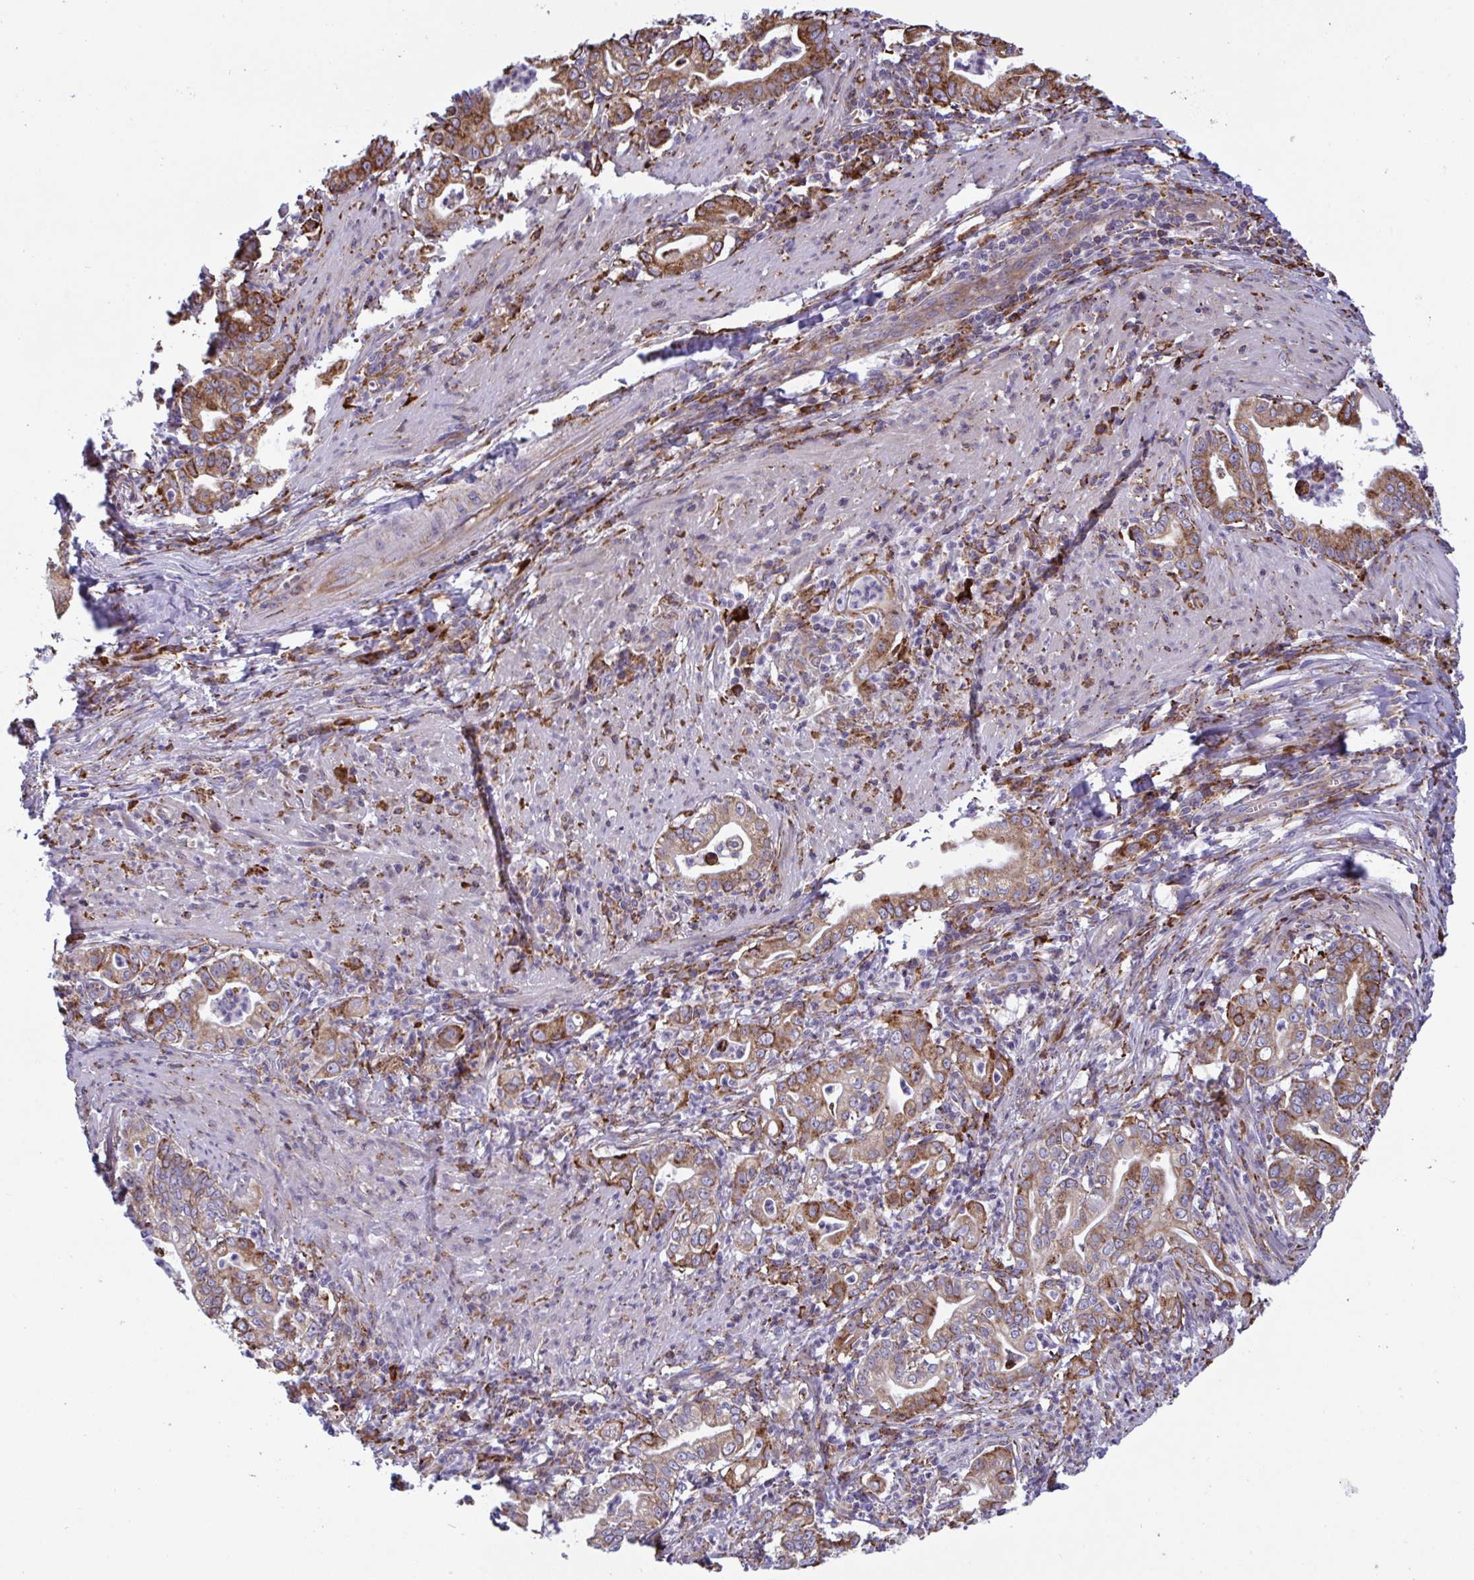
{"staining": {"intensity": "moderate", "quantity": ">75%", "location": "cytoplasmic/membranous"}, "tissue": "stomach cancer", "cell_type": "Tumor cells", "image_type": "cancer", "snomed": [{"axis": "morphology", "description": "Adenocarcinoma, NOS"}, {"axis": "topography", "description": "Stomach, upper"}], "caption": "Stomach cancer (adenocarcinoma) stained for a protein (brown) exhibits moderate cytoplasmic/membranous positive expression in about >75% of tumor cells.", "gene": "PEAK3", "patient": {"sex": "female", "age": 79}}